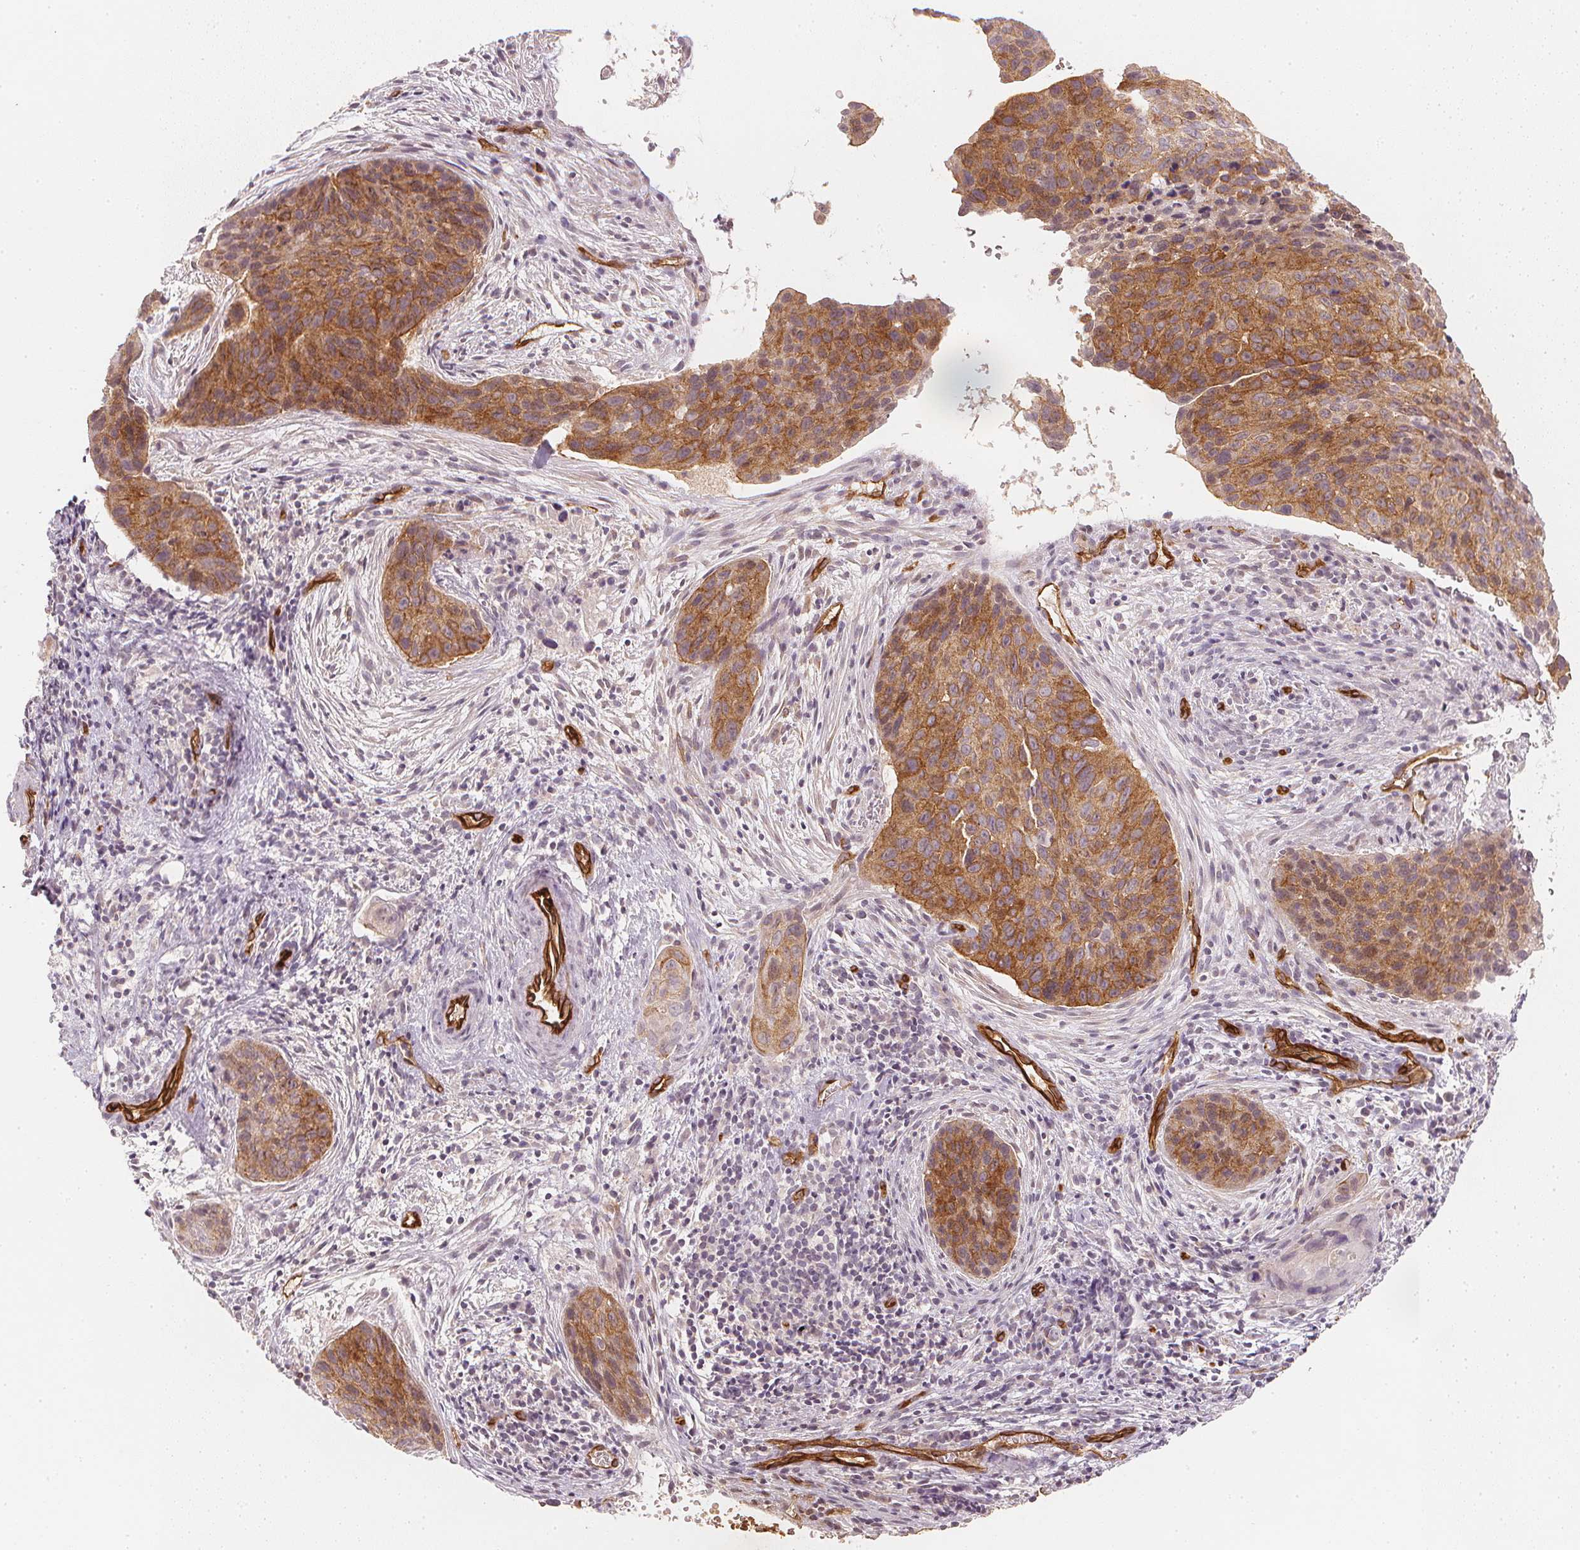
{"staining": {"intensity": "moderate", "quantity": ">75%", "location": "cytoplasmic/membranous"}, "tissue": "cervical cancer", "cell_type": "Tumor cells", "image_type": "cancer", "snomed": [{"axis": "morphology", "description": "Squamous cell carcinoma, NOS"}, {"axis": "topography", "description": "Cervix"}], "caption": "This histopathology image exhibits immunohistochemistry (IHC) staining of cervical cancer, with medium moderate cytoplasmic/membranous staining in approximately >75% of tumor cells.", "gene": "CIB1", "patient": {"sex": "female", "age": 35}}